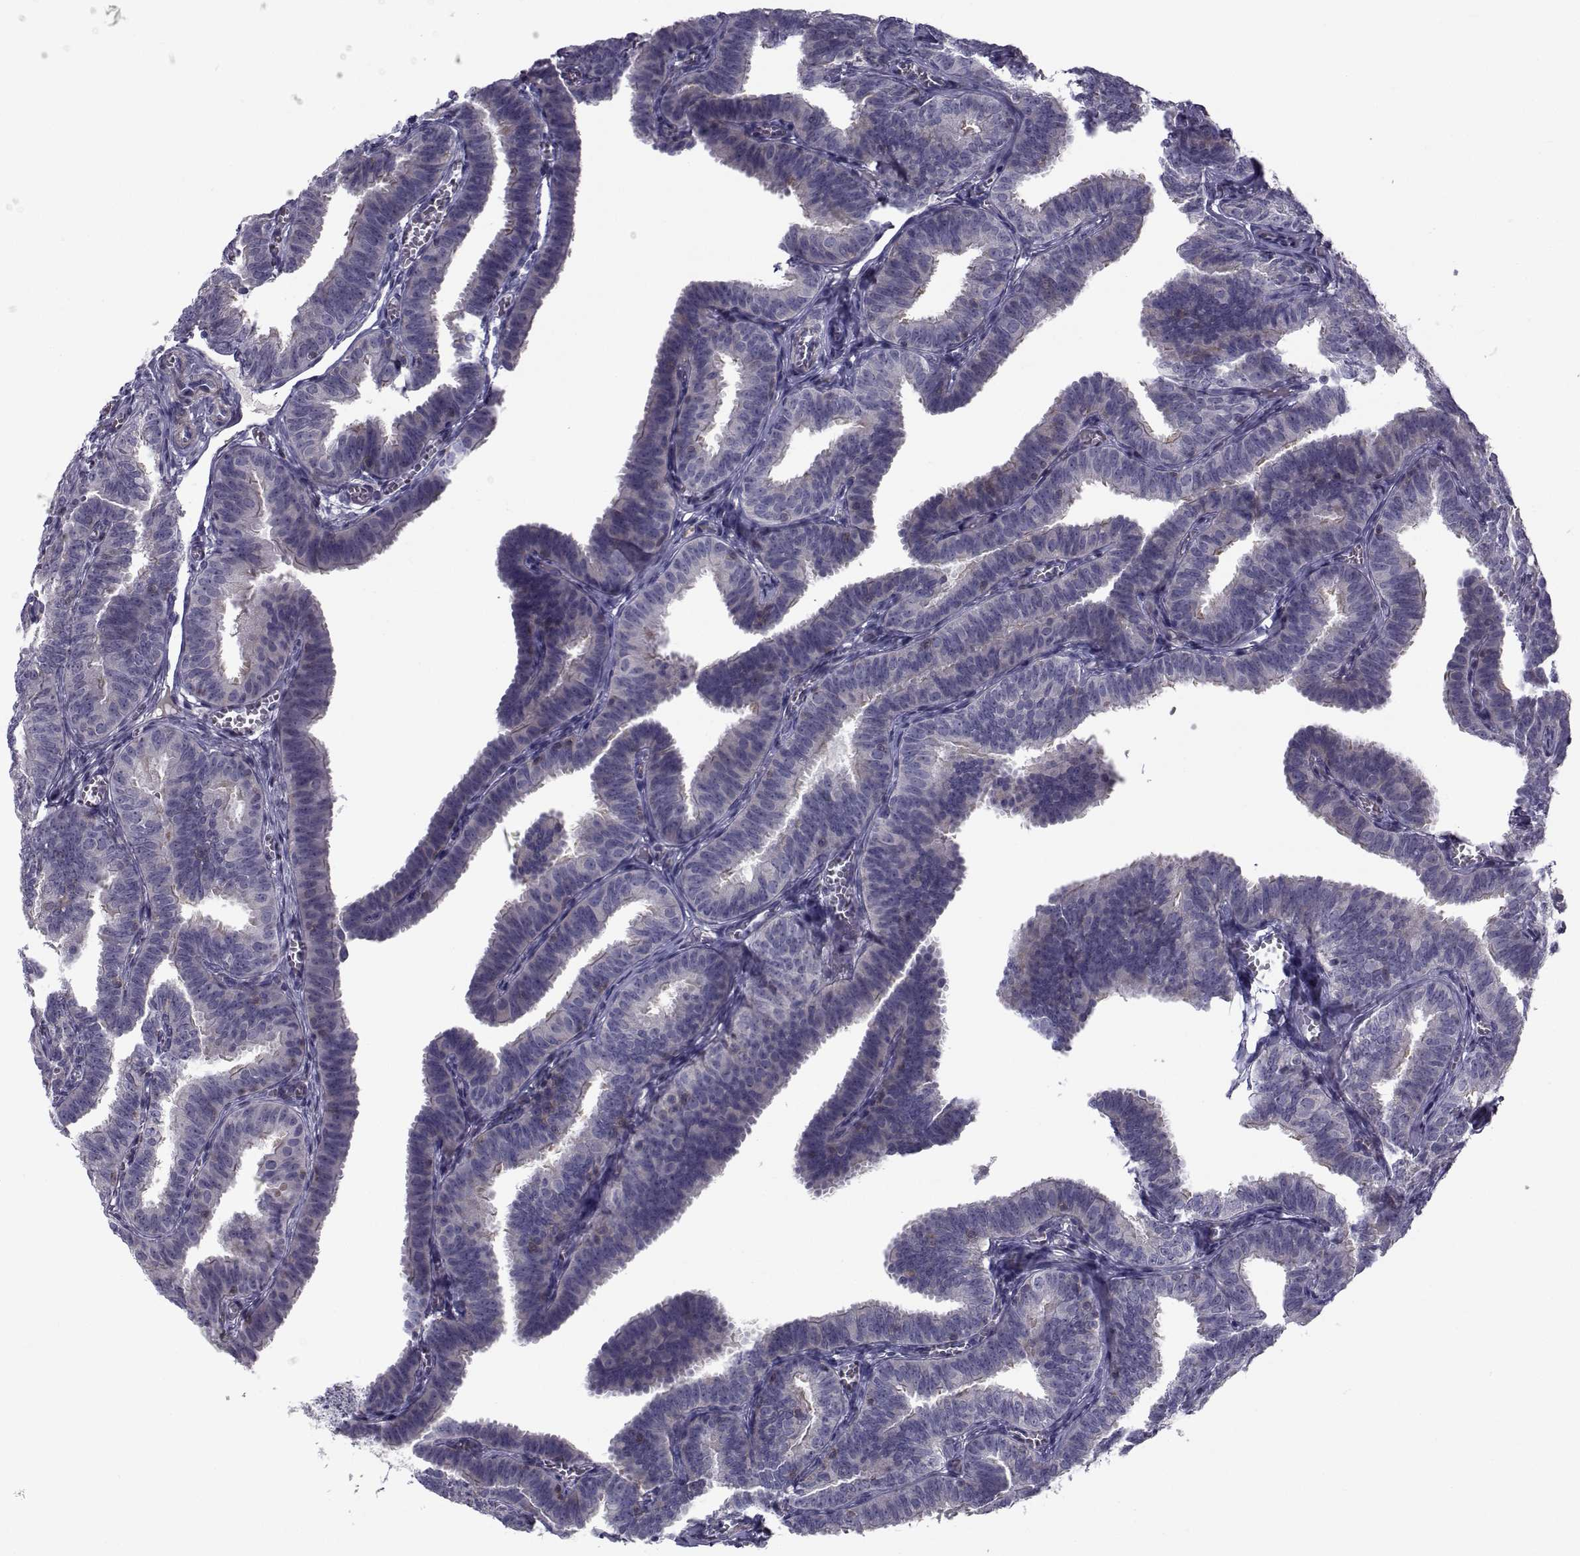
{"staining": {"intensity": "negative", "quantity": "none", "location": "none"}, "tissue": "fallopian tube", "cell_type": "Glandular cells", "image_type": "normal", "snomed": [{"axis": "morphology", "description": "Normal tissue, NOS"}, {"axis": "topography", "description": "Fallopian tube"}], "caption": "Histopathology image shows no significant protein expression in glandular cells of benign fallopian tube. The staining was performed using DAB to visualize the protein expression in brown, while the nuclei were stained in blue with hematoxylin (Magnification: 20x).", "gene": "LRRC27", "patient": {"sex": "female", "age": 25}}